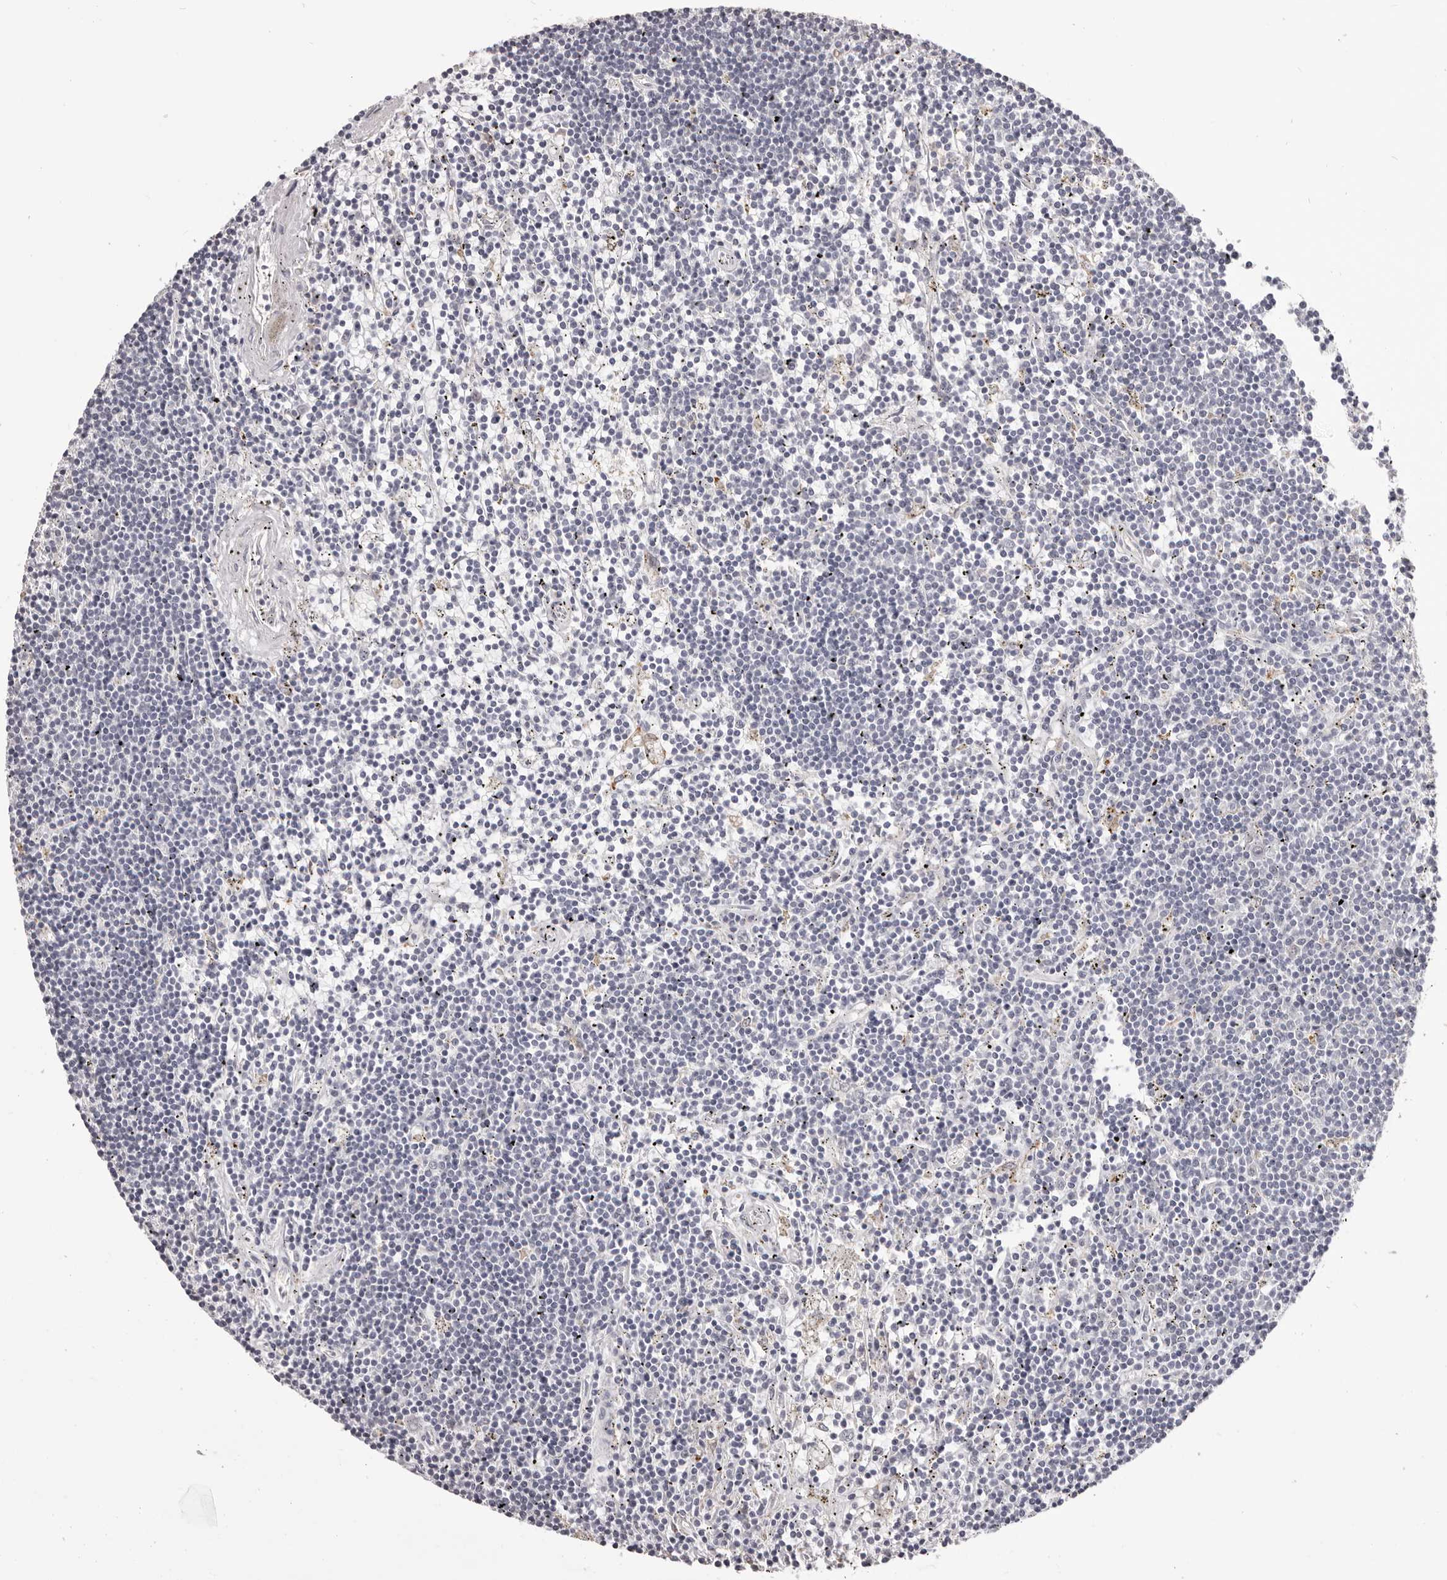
{"staining": {"intensity": "negative", "quantity": "none", "location": "none"}, "tissue": "lymphoma", "cell_type": "Tumor cells", "image_type": "cancer", "snomed": [{"axis": "morphology", "description": "Malignant lymphoma, non-Hodgkin's type, Low grade"}, {"axis": "topography", "description": "Spleen"}], "caption": "Malignant lymphoma, non-Hodgkin's type (low-grade) was stained to show a protein in brown. There is no significant expression in tumor cells.", "gene": "OTUD3", "patient": {"sex": "male", "age": 76}}